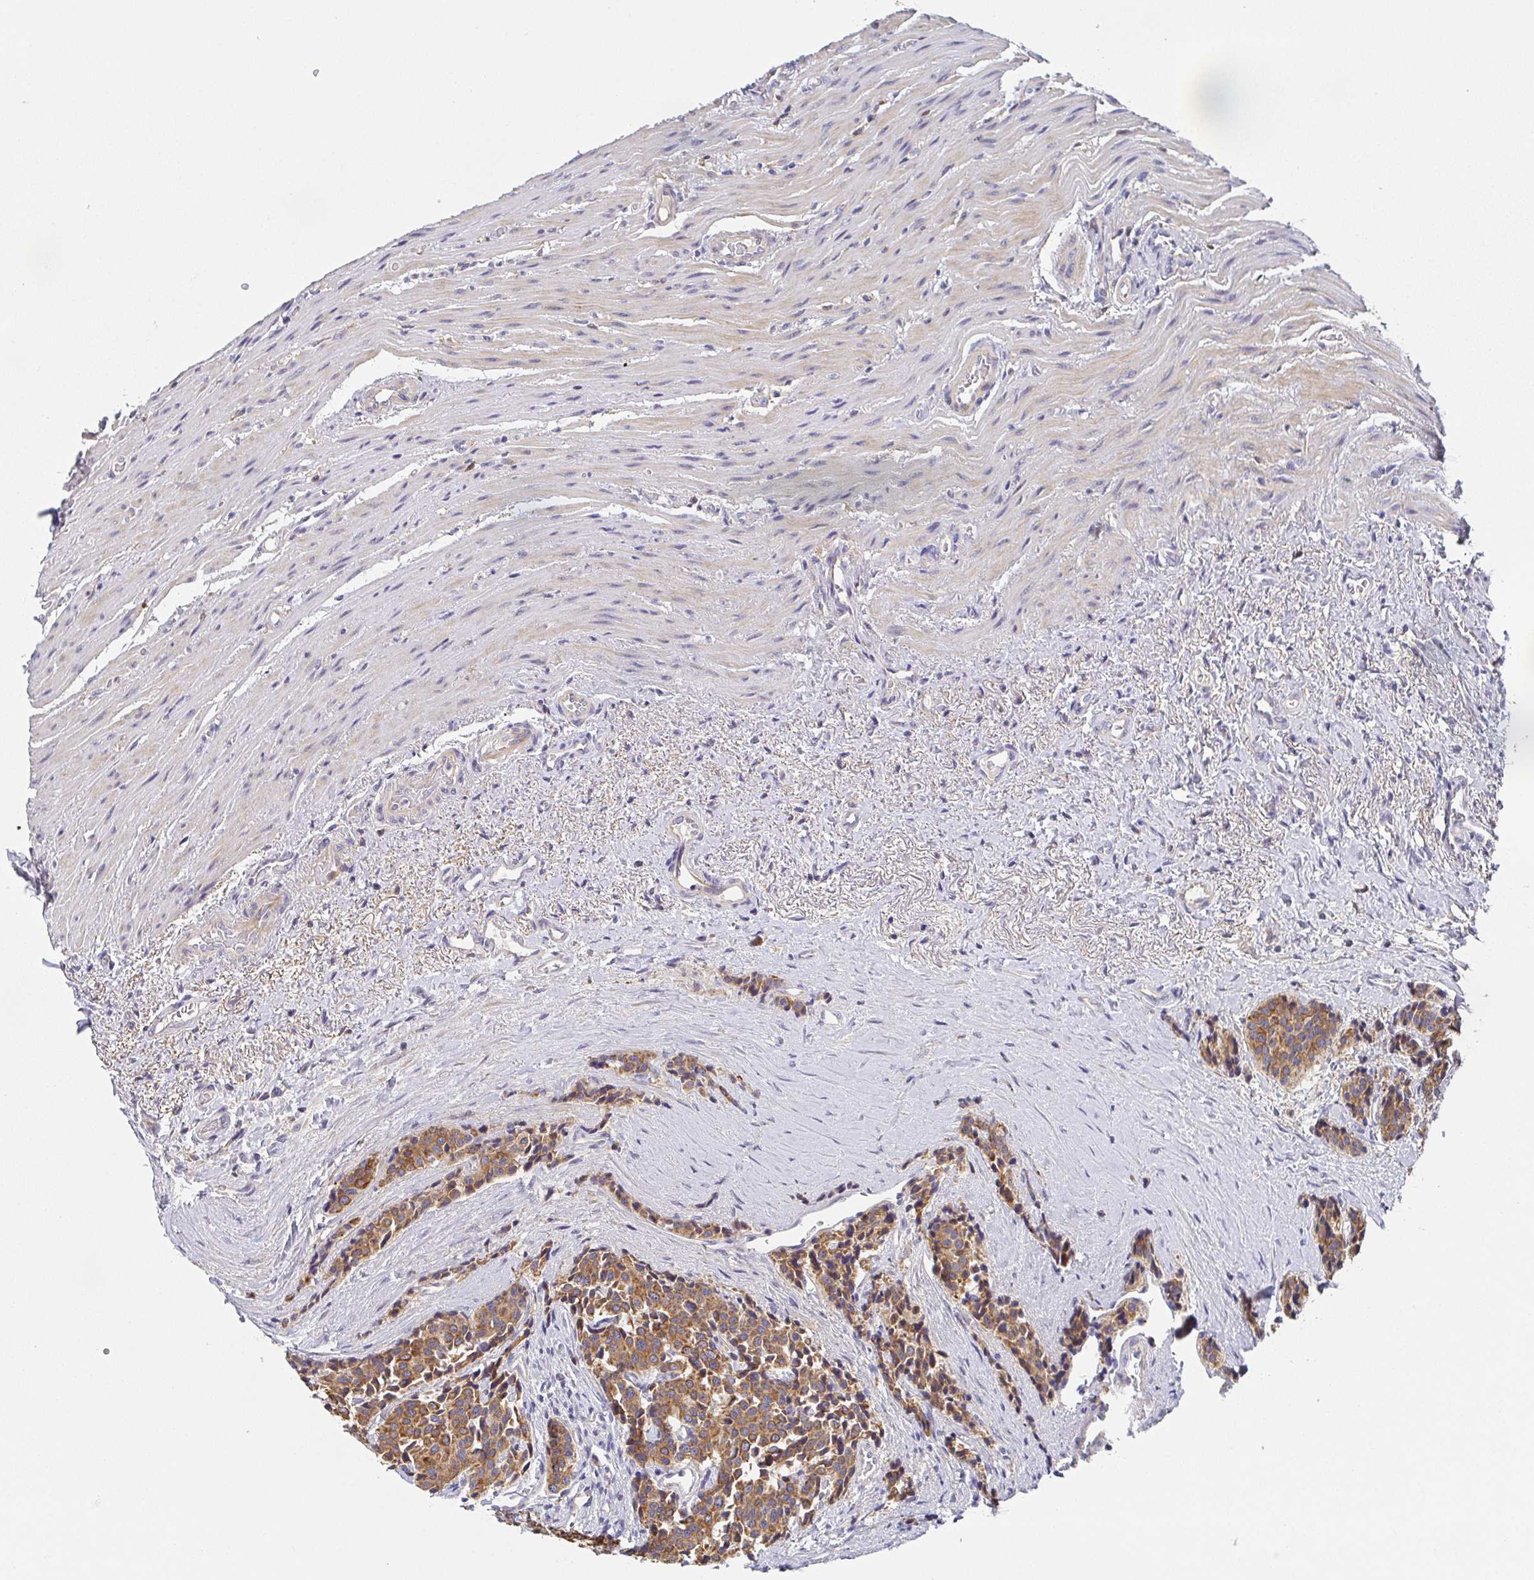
{"staining": {"intensity": "moderate", "quantity": ">75%", "location": "cytoplasmic/membranous"}, "tissue": "carcinoid", "cell_type": "Tumor cells", "image_type": "cancer", "snomed": [{"axis": "morphology", "description": "Carcinoid, malignant, NOS"}, {"axis": "topography", "description": "Small intestine"}], "caption": "Human carcinoid stained for a protein (brown) exhibits moderate cytoplasmic/membranous positive staining in about >75% of tumor cells.", "gene": "TUFT1", "patient": {"sex": "male", "age": 73}}